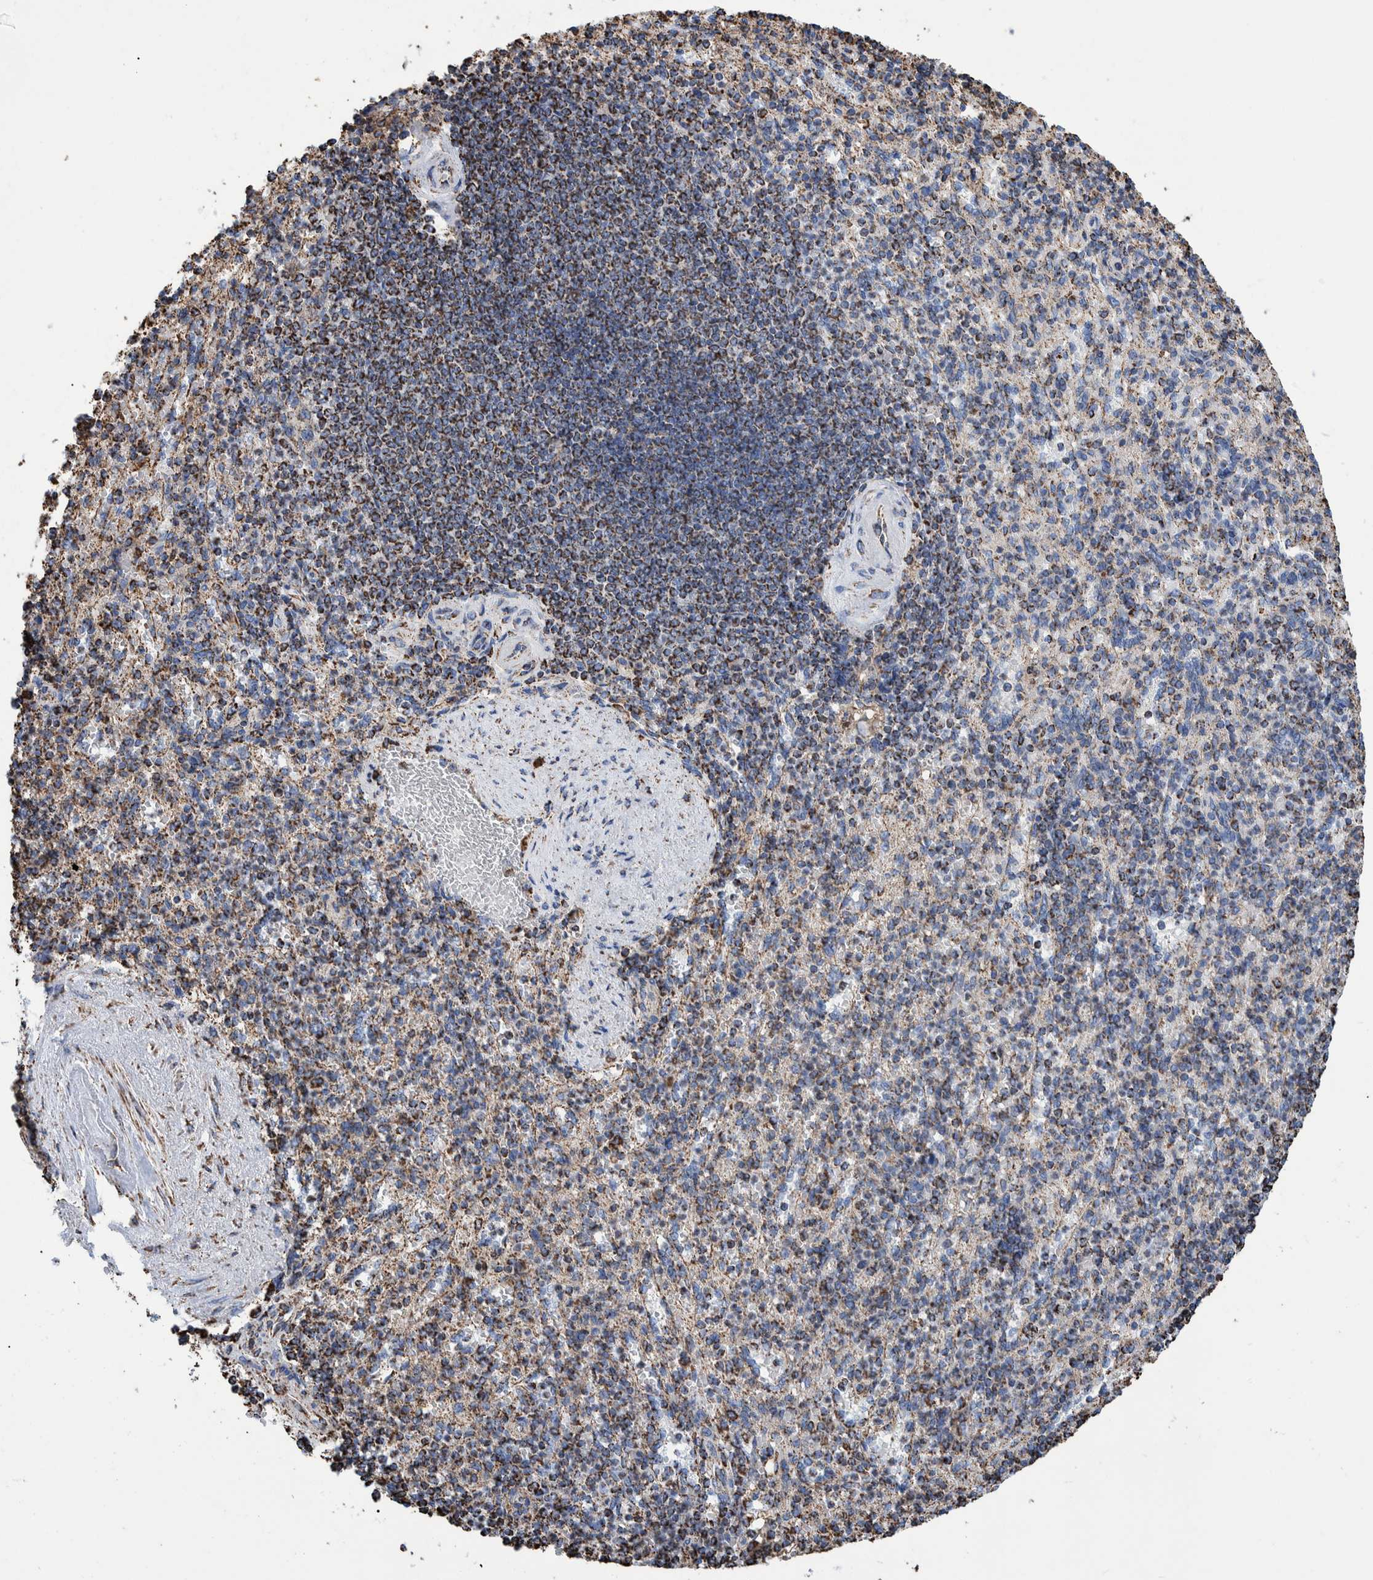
{"staining": {"intensity": "strong", "quantity": "25%-75%", "location": "cytoplasmic/membranous"}, "tissue": "spleen", "cell_type": "Cells in red pulp", "image_type": "normal", "snomed": [{"axis": "morphology", "description": "Normal tissue, NOS"}, {"axis": "topography", "description": "Spleen"}], "caption": "Approximately 25%-75% of cells in red pulp in normal spleen exhibit strong cytoplasmic/membranous protein positivity as visualized by brown immunohistochemical staining.", "gene": "VPS26C", "patient": {"sex": "female", "age": 74}}